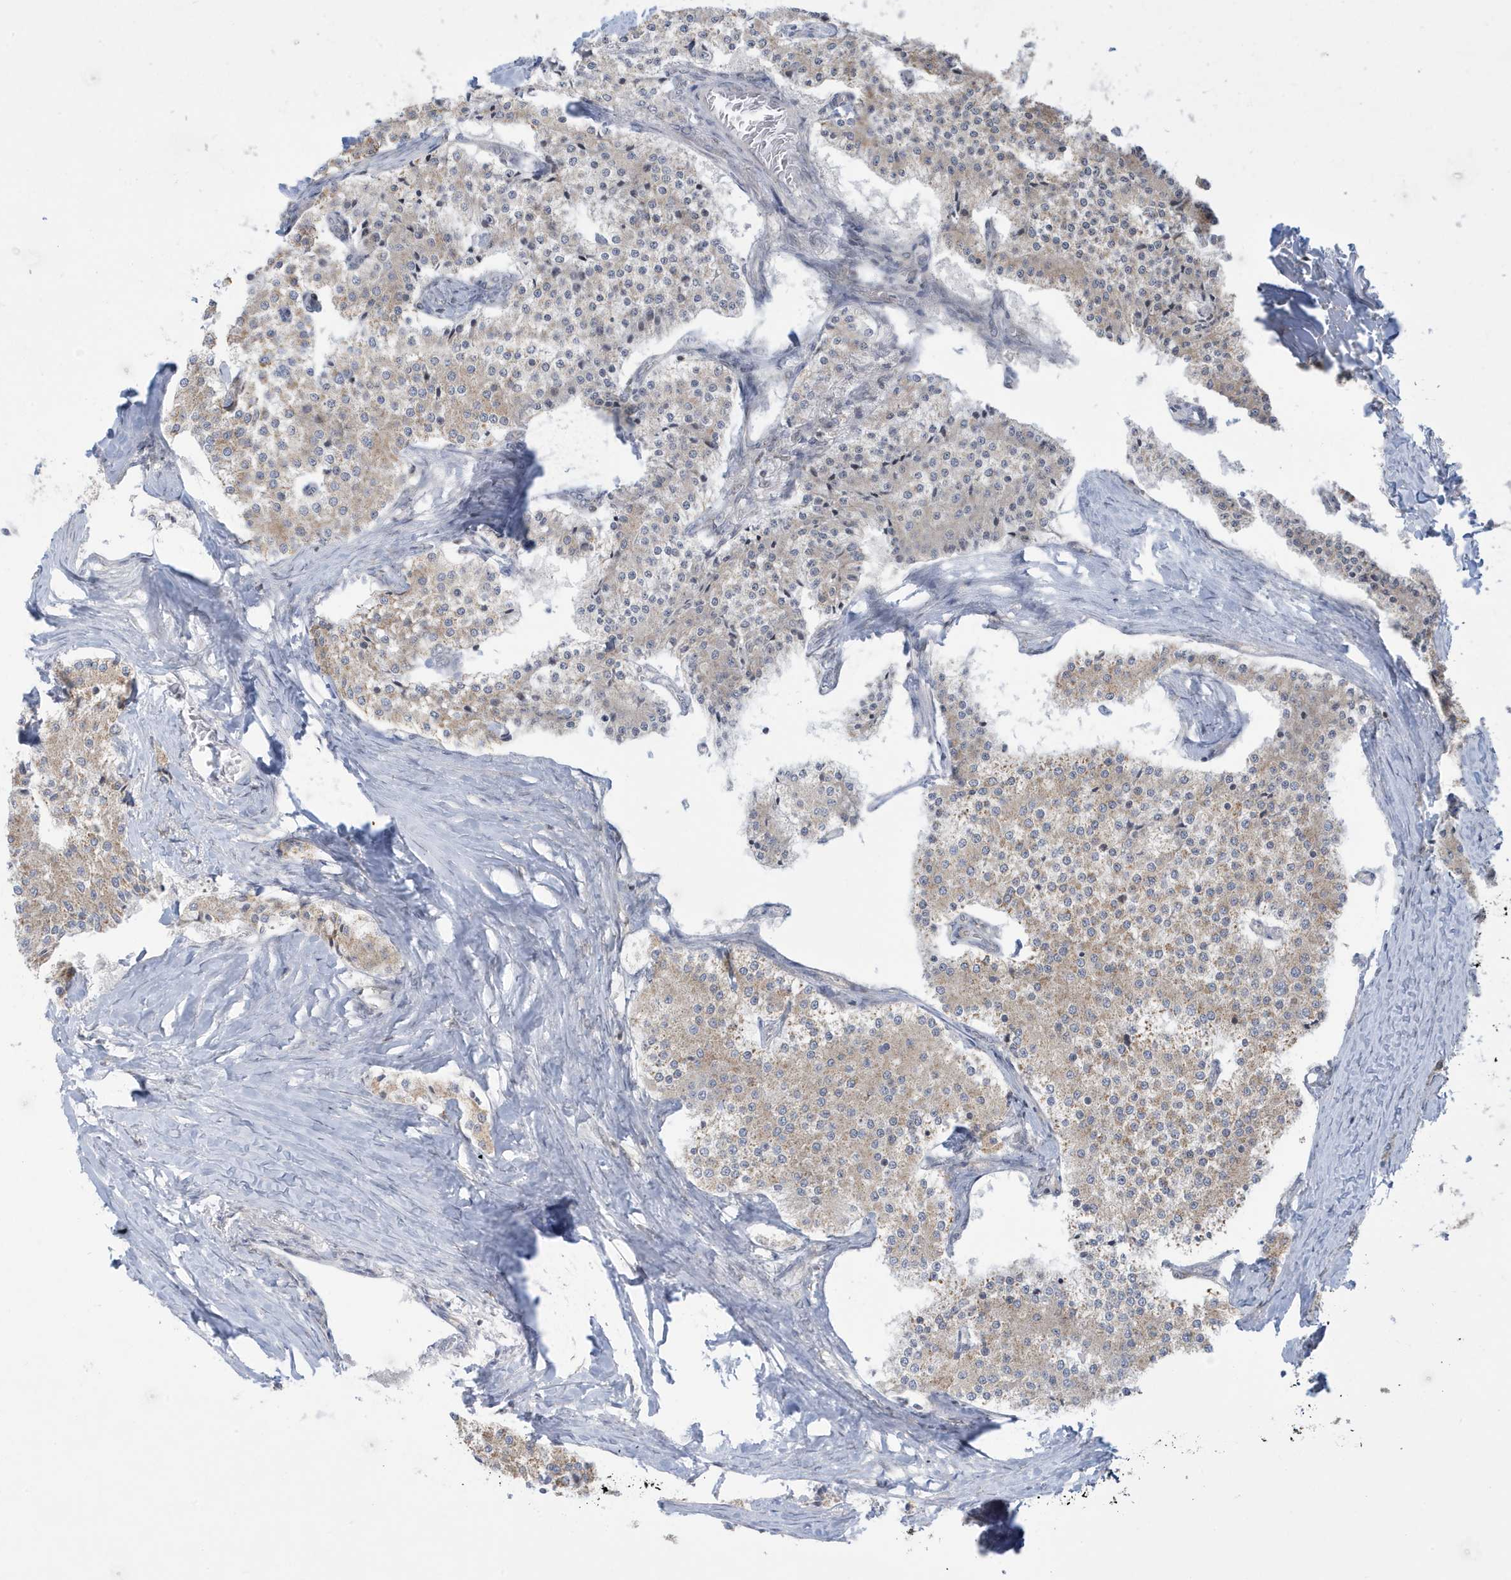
{"staining": {"intensity": "weak", "quantity": ">75%", "location": "cytoplasmic/membranous"}, "tissue": "carcinoid", "cell_type": "Tumor cells", "image_type": "cancer", "snomed": [{"axis": "morphology", "description": "Carcinoid, malignant, NOS"}, {"axis": "topography", "description": "Colon"}], "caption": "Protein positivity by immunohistochemistry reveals weak cytoplasmic/membranous positivity in approximately >75% of tumor cells in carcinoid (malignant).", "gene": "SLAMF9", "patient": {"sex": "female", "age": 52}}